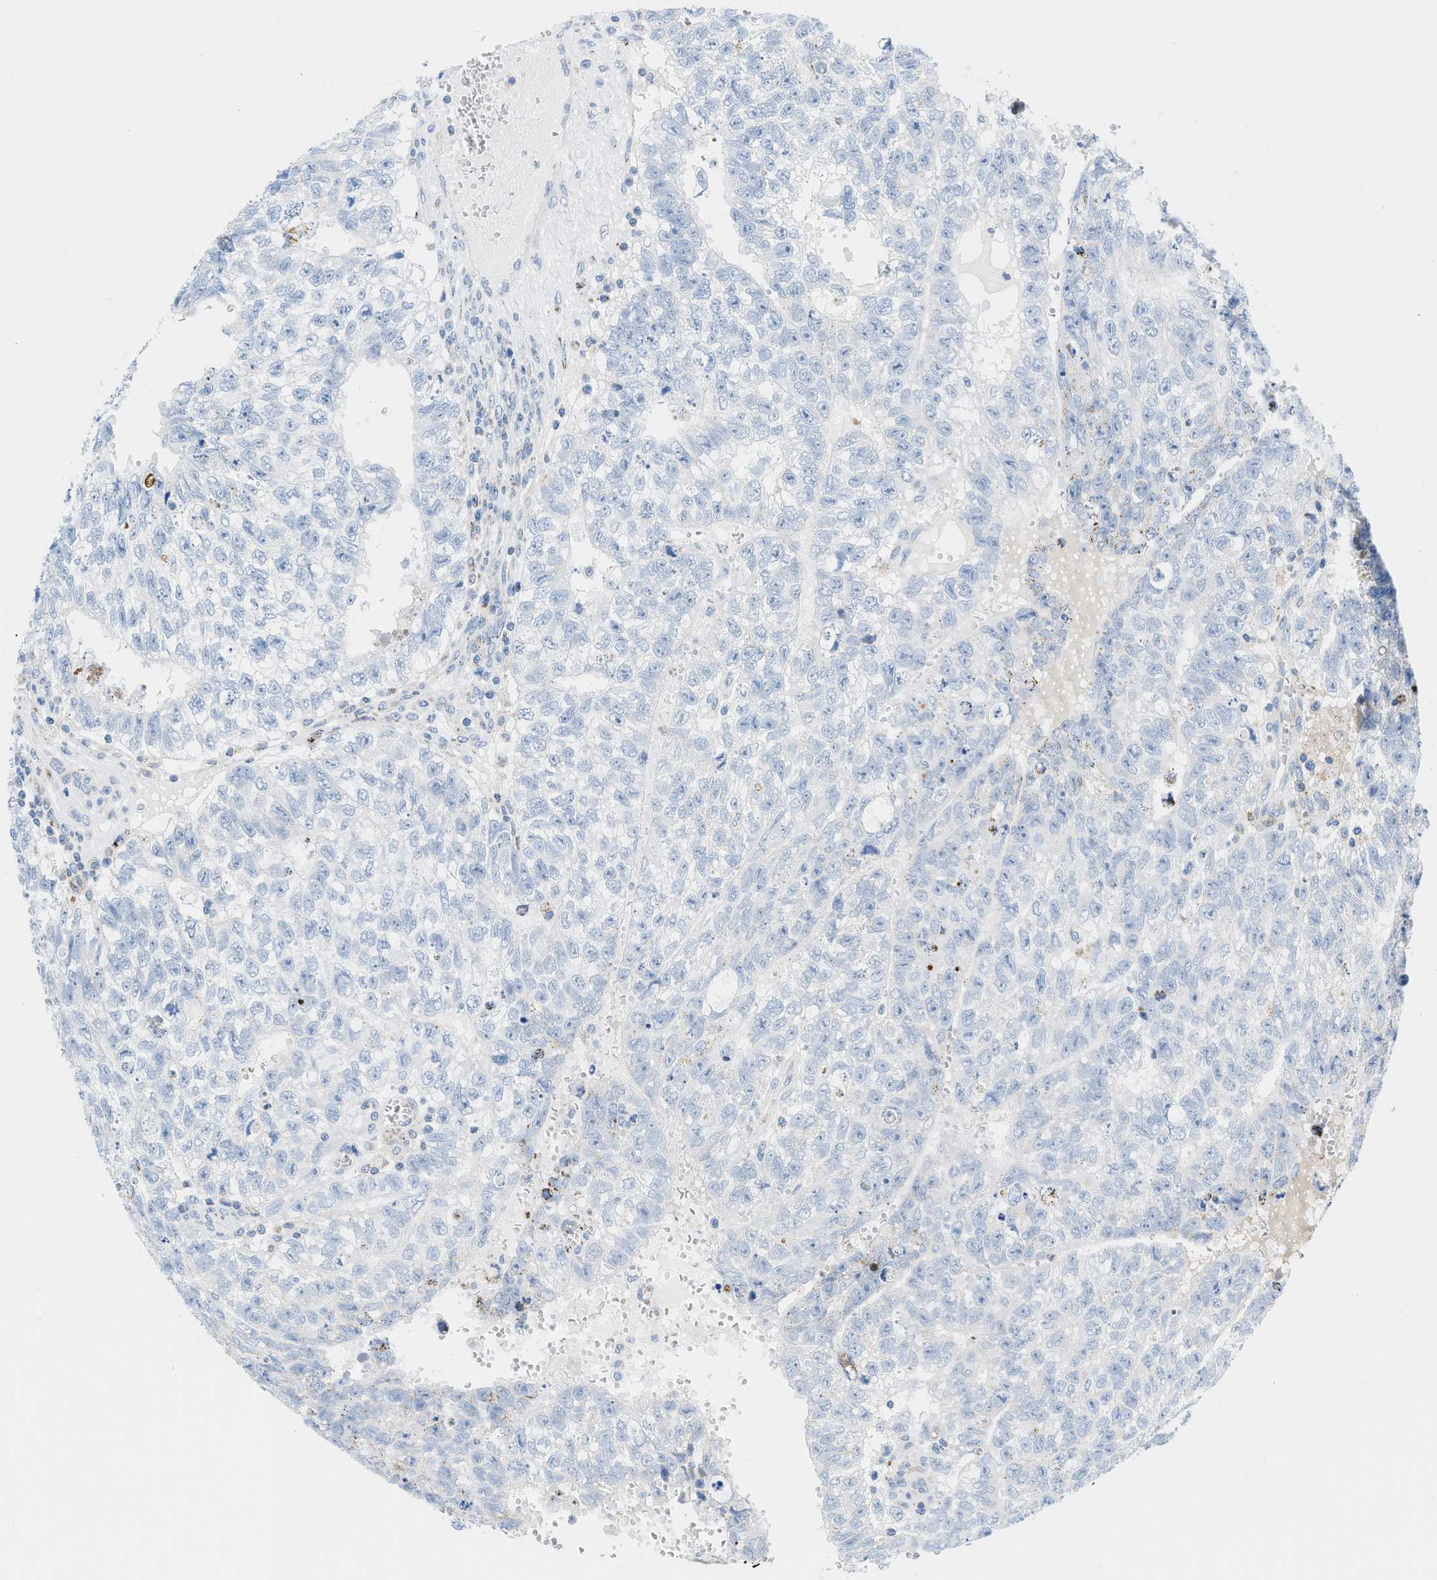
{"staining": {"intensity": "negative", "quantity": "none", "location": "none"}, "tissue": "testis cancer", "cell_type": "Tumor cells", "image_type": "cancer", "snomed": [{"axis": "morphology", "description": "Seminoma, NOS"}, {"axis": "morphology", "description": "Carcinoma, Embryonal, NOS"}, {"axis": "topography", "description": "Testis"}], "caption": "This is an immunohistochemistry (IHC) photomicrograph of embryonal carcinoma (testis). There is no expression in tumor cells.", "gene": "RBBP9", "patient": {"sex": "male", "age": 38}}